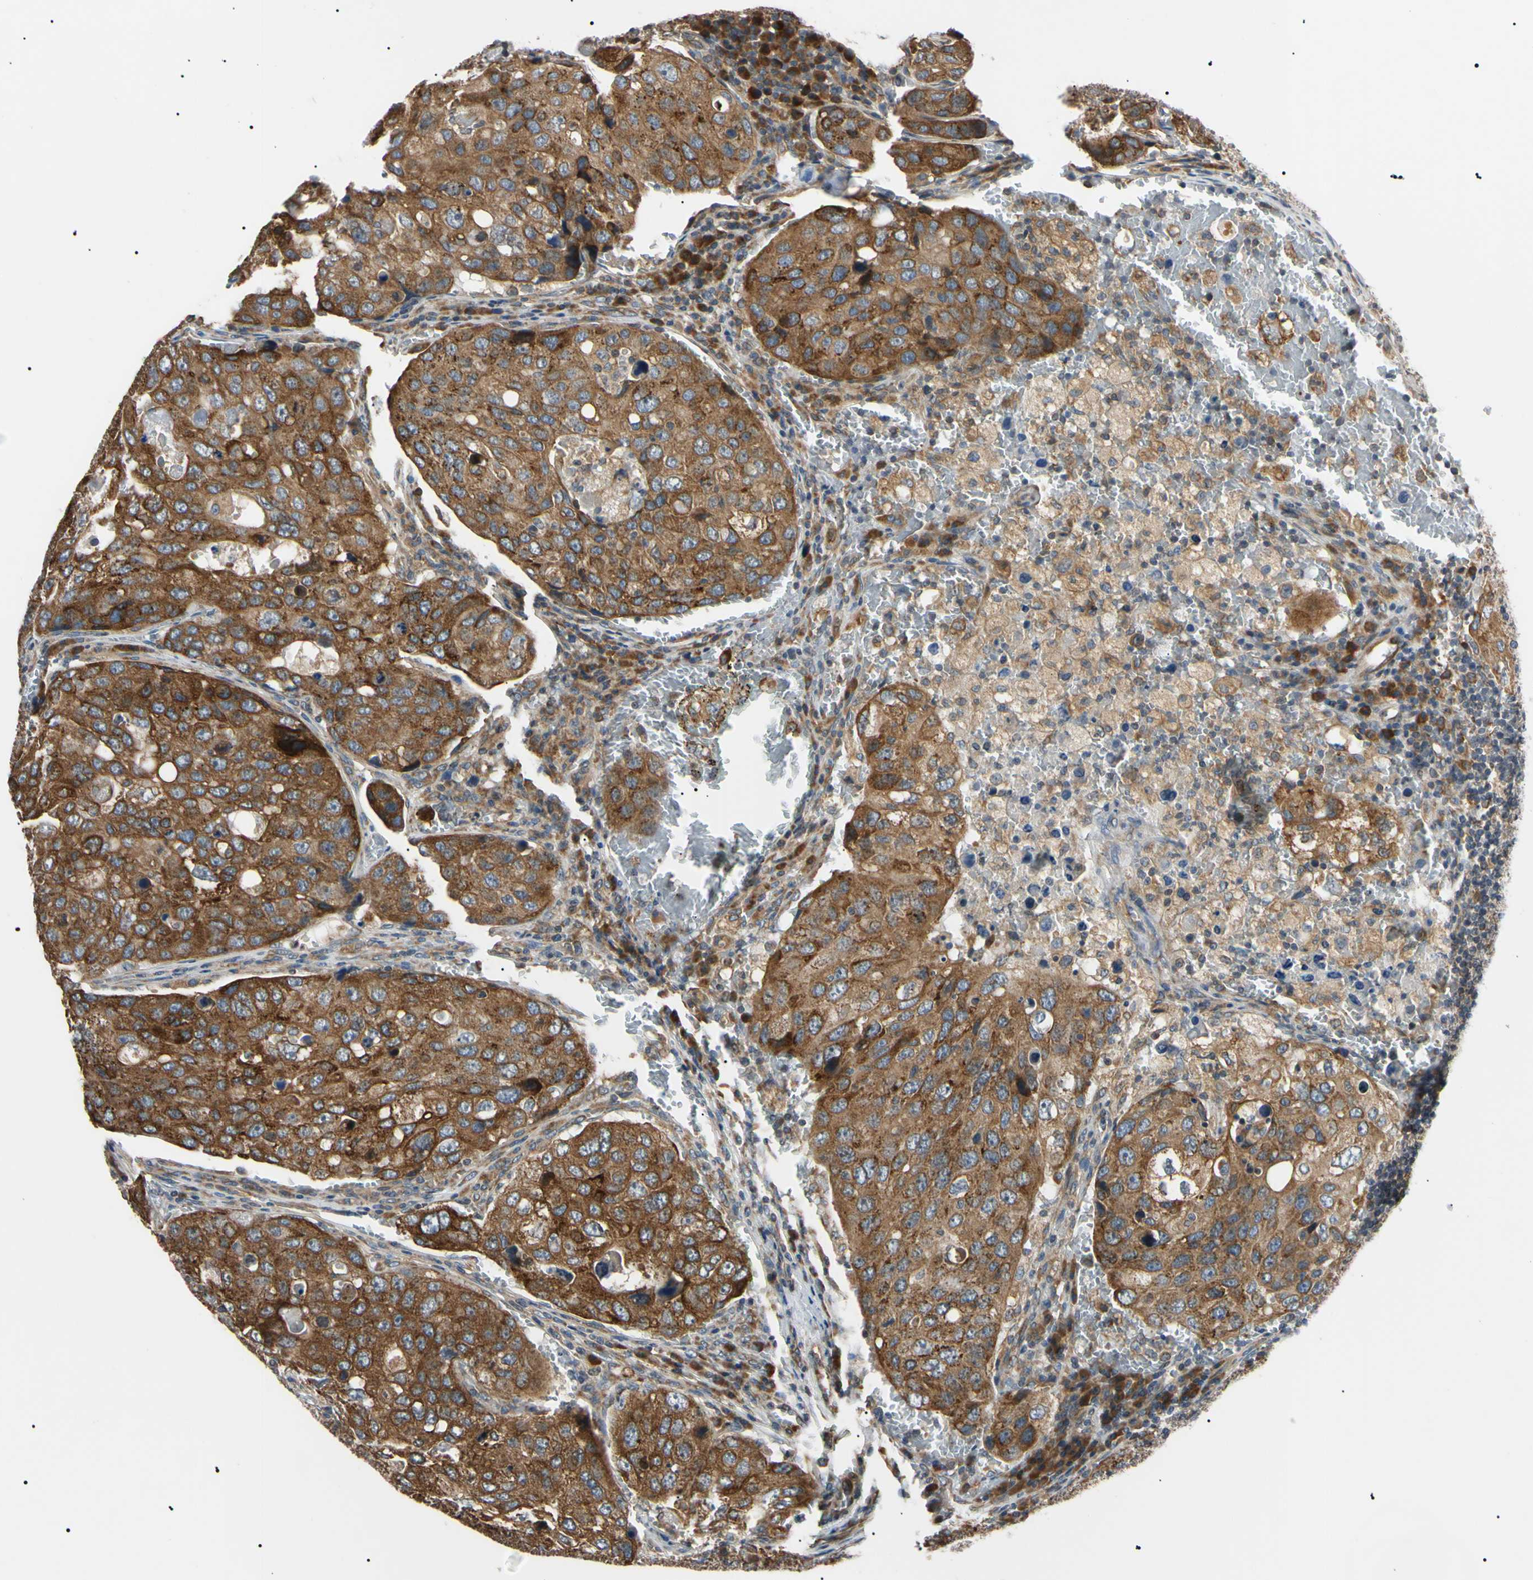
{"staining": {"intensity": "strong", "quantity": ">75%", "location": "cytoplasmic/membranous"}, "tissue": "urothelial cancer", "cell_type": "Tumor cells", "image_type": "cancer", "snomed": [{"axis": "morphology", "description": "Urothelial carcinoma, High grade"}, {"axis": "topography", "description": "Lymph node"}, {"axis": "topography", "description": "Urinary bladder"}], "caption": "This image demonstrates IHC staining of high-grade urothelial carcinoma, with high strong cytoplasmic/membranous positivity in about >75% of tumor cells.", "gene": "VAPA", "patient": {"sex": "male", "age": 51}}